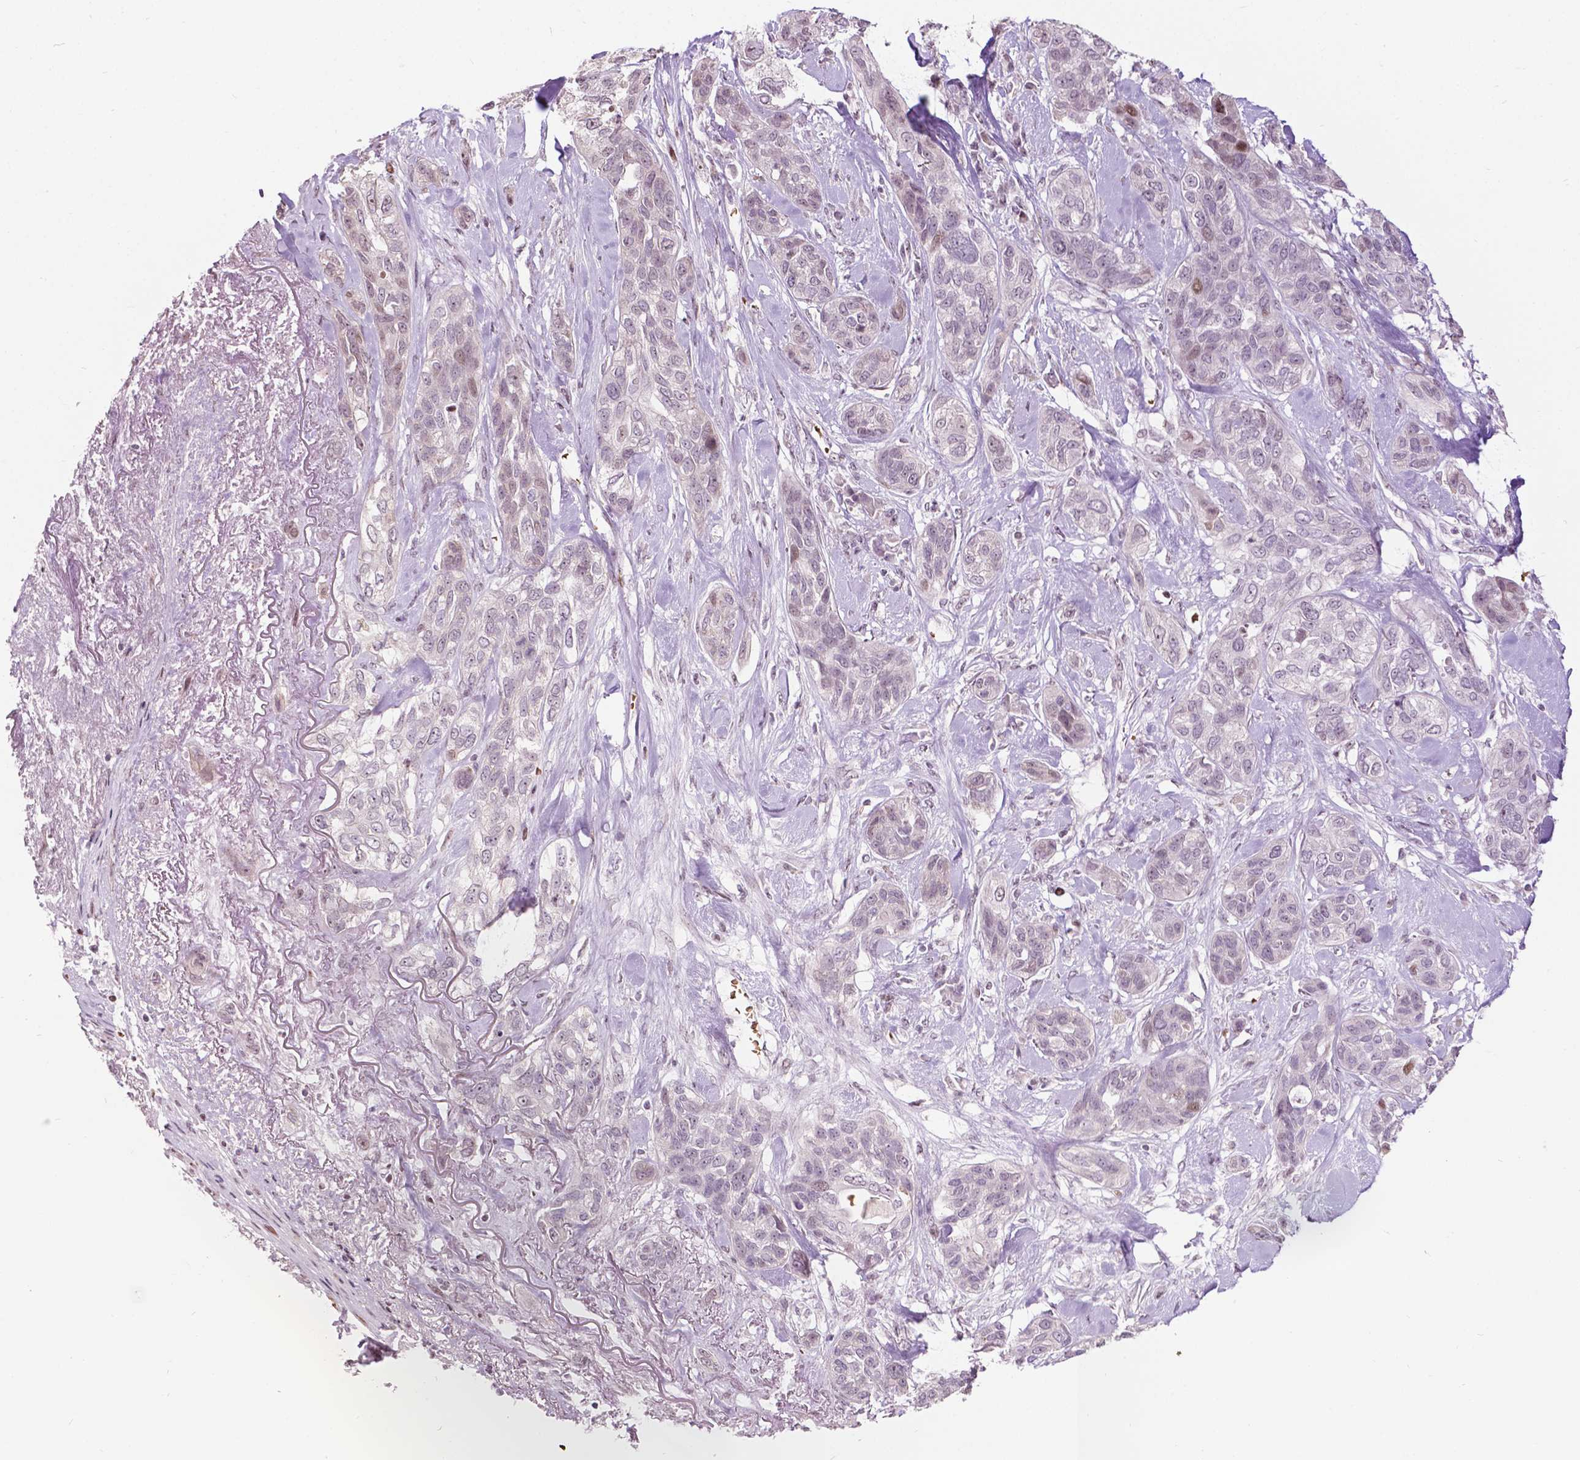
{"staining": {"intensity": "negative", "quantity": "none", "location": "none"}, "tissue": "lung cancer", "cell_type": "Tumor cells", "image_type": "cancer", "snomed": [{"axis": "morphology", "description": "Squamous cell carcinoma, NOS"}, {"axis": "topography", "description": "Lung"}], "caption": "This is an immunohistochemistry (IHC) histopathology image of squamous cell carcinoma (lung). There is no positivity in tumor cells.", "gene": "PTPN18", "patient": {"sex": "female", "age": 70}}